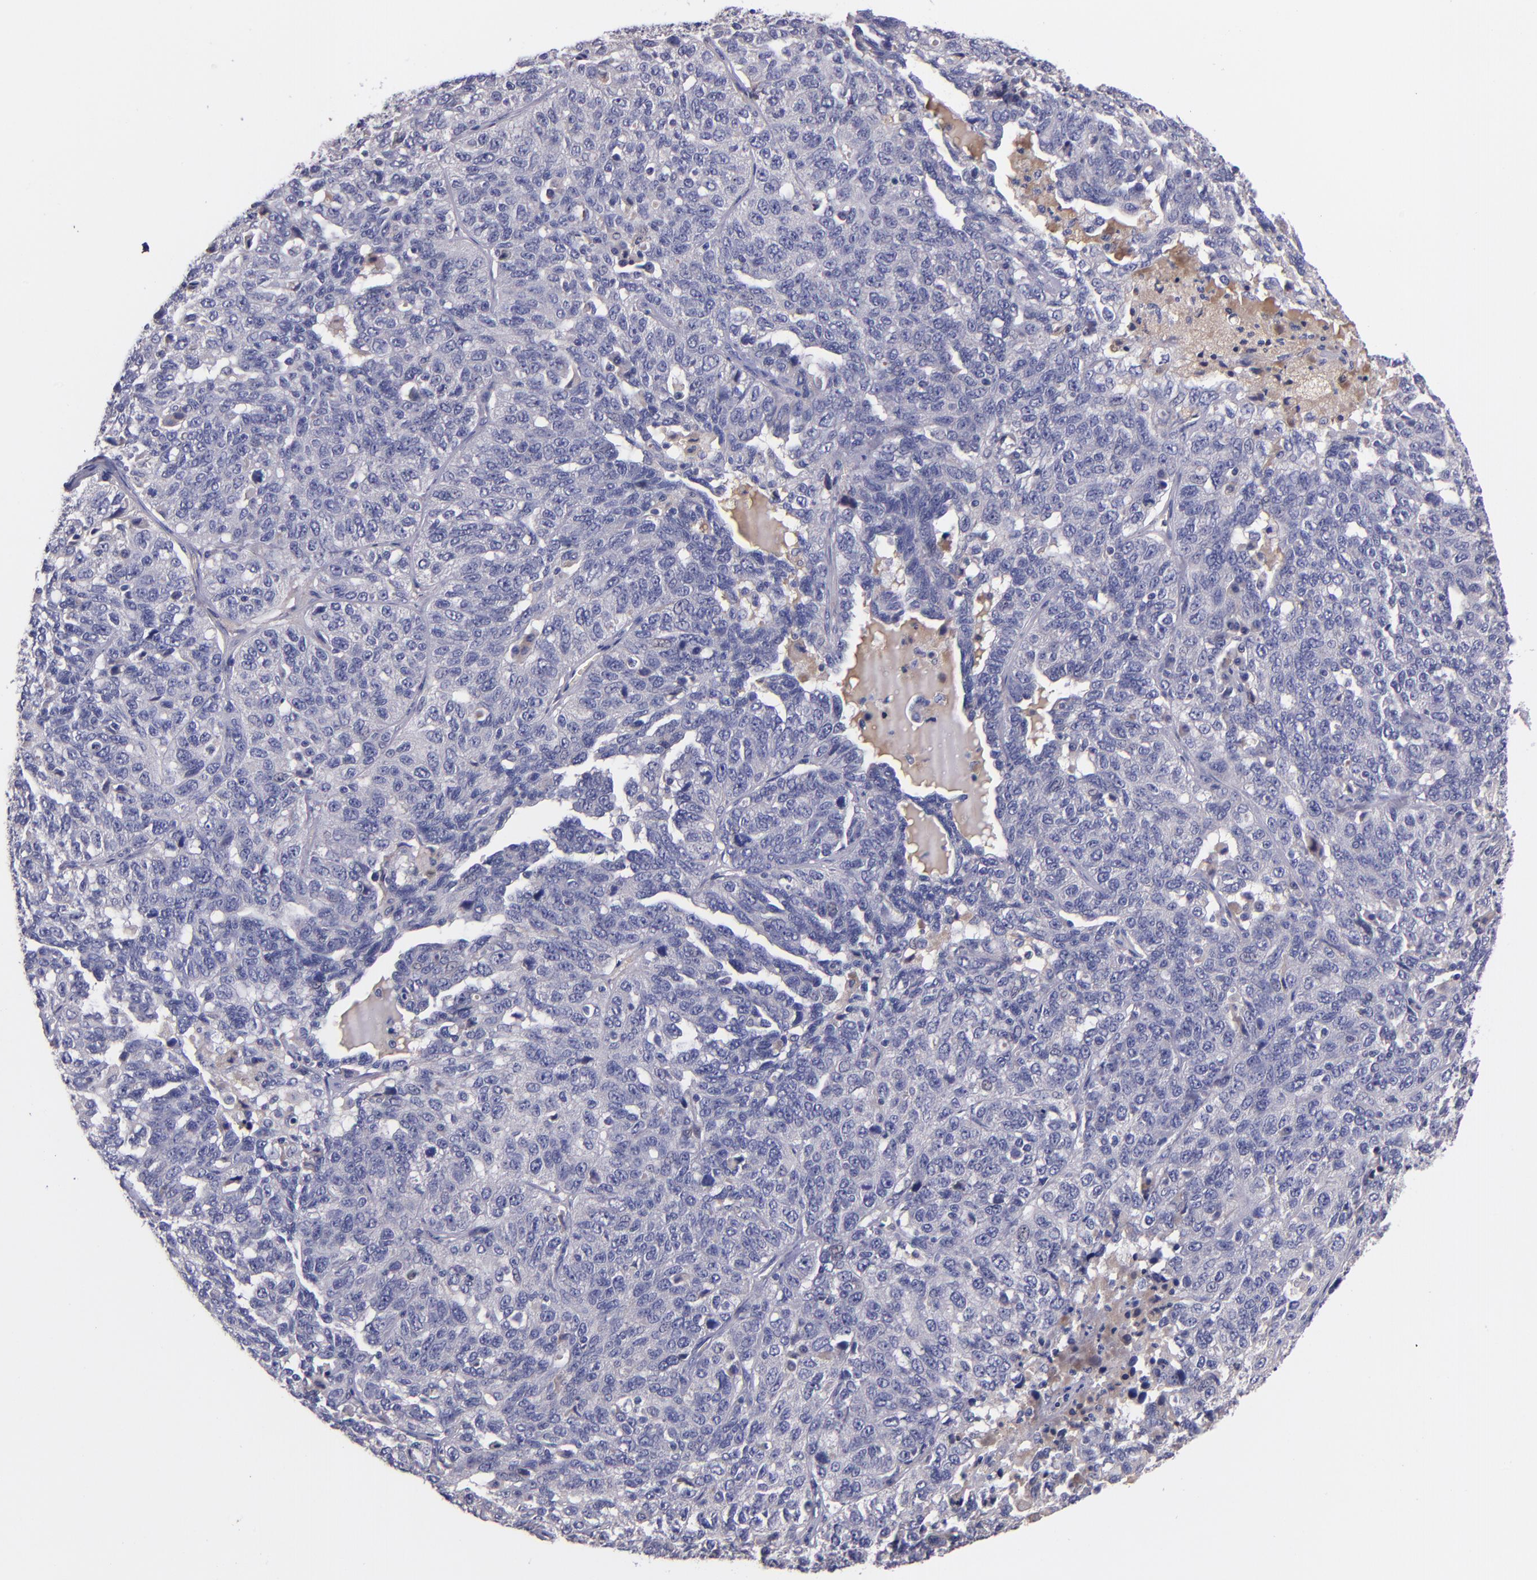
{"staining": {"intensity": "weak", "quantity": "25%-75%", "location": "cytoplasmic/membranous"}, "tissue": "ovarian cancer", "cell_type": "Tumor cells", "image_type": "cancer", "snomed": [{"axis": "morphology", "description": "Cystadenocarcinoma, serous, NOS"}, {"axis": "topography", "description": "Ovary"}], "caption": "A micrograph of human ovarian cancer stained for a protein reveals weak cytoplasmic/membranous brown staining in tumor cells.", "gene": "RBP4", "patient": {"sex": "female", "age": 71}}